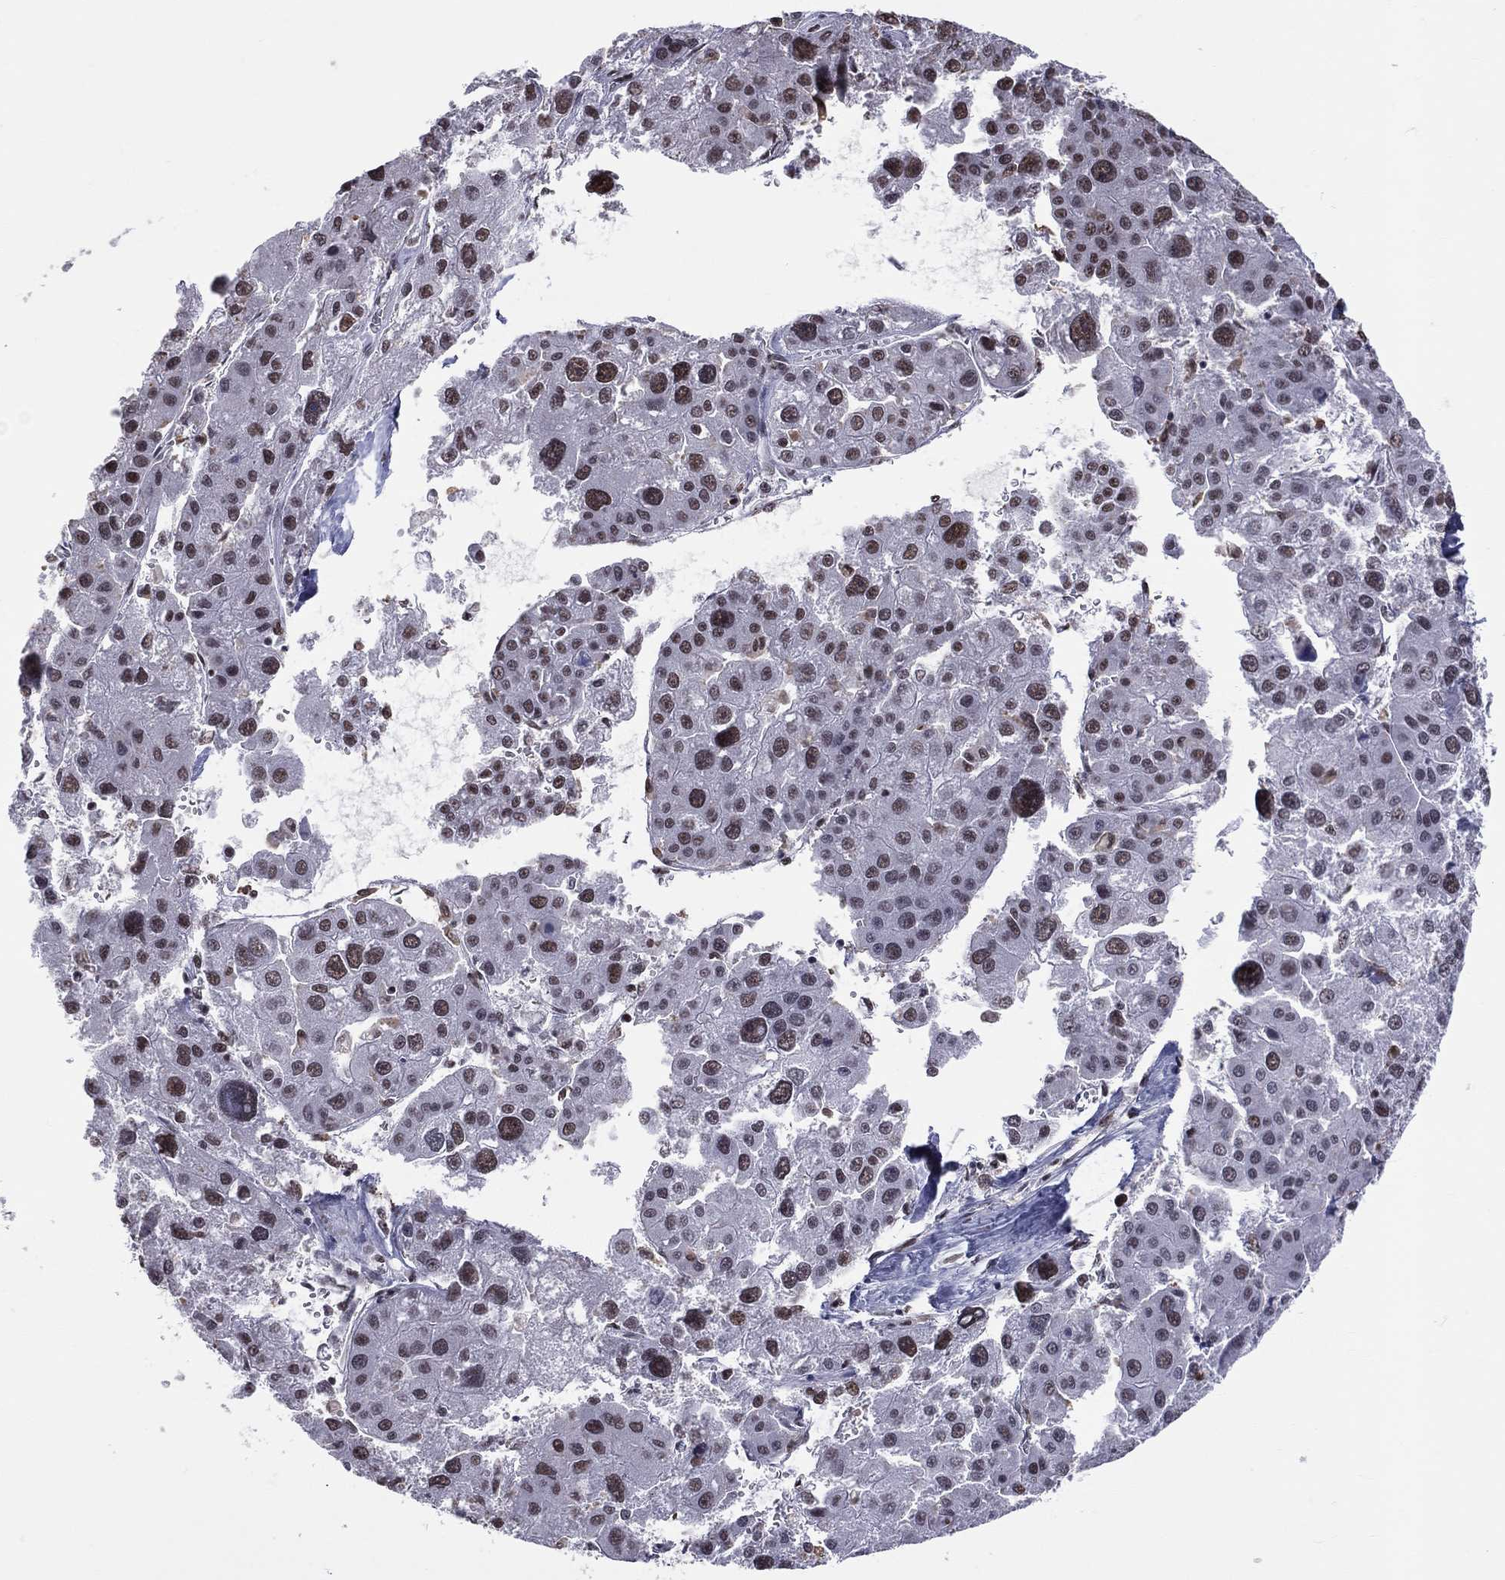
{"staining": {"intensity": "weak", "quantity": "<25%", "location": "nuclear"}, "tissue": "liver cancer", "cell_type": "Tumor cells", "image_type": "cancer", "snomed": [{"axis": "morphology", "description": "Carcinoma, Hepatocellular, NOS"}, {"axis": "topography", "description": "Liver"}], "caption": "Immunohistochemical staining of human hepatocellular carcinoma (liver) displays no significant staining in tumor cells. Brightfield microscopy of IHC stained with DAB (brown) and hematoxylin (blue), captured at high magnification.", "gene": "ZNF7", "patient": {"sex": "male", "age": 73}}